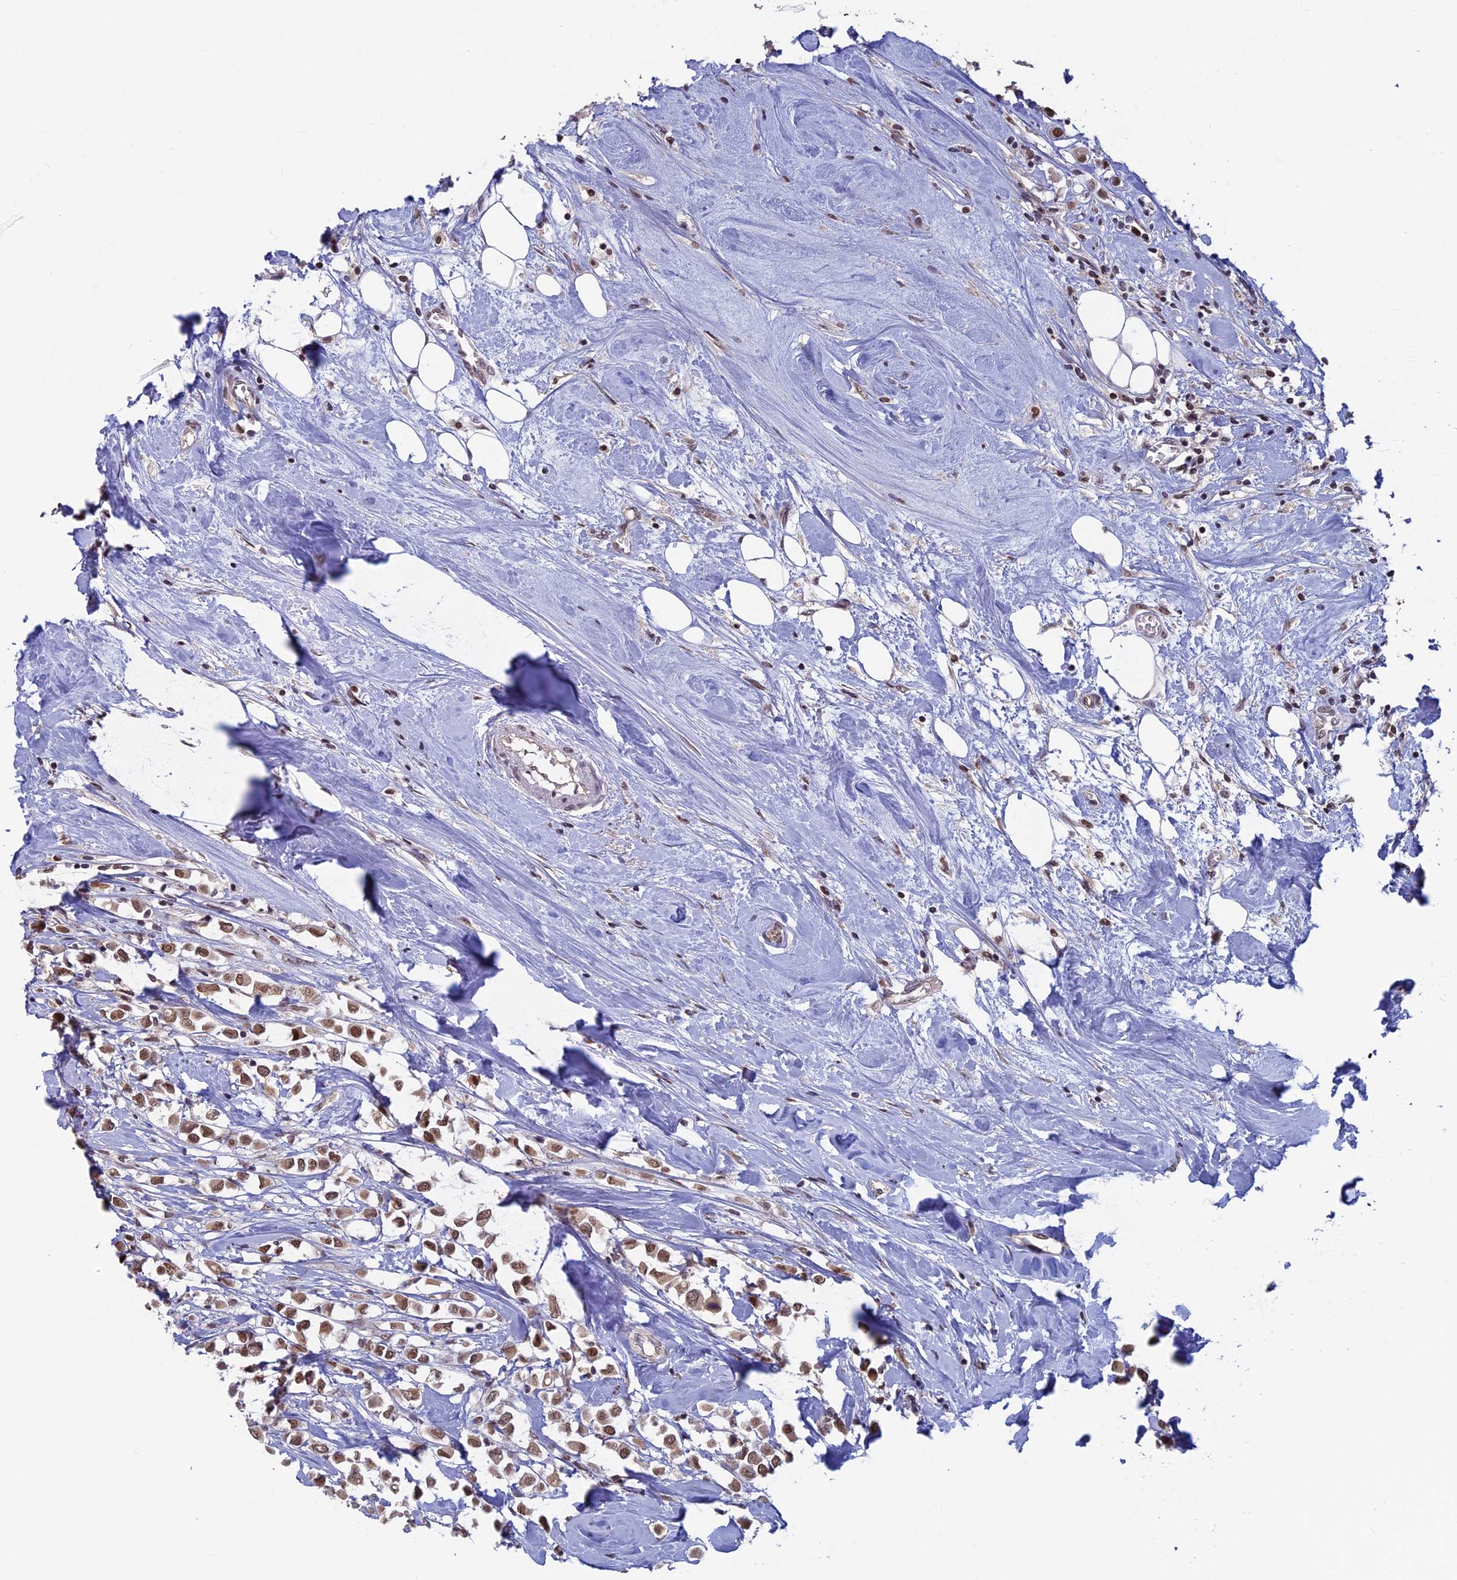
{"staining": {"intensity": "moderate", "quantity": ">75%", "location": "nuclear"}, "tissue": "breast cancer", "cell_type": "Tumor cells", "image_type": "cancer", "snomed": [{"axis": "morphology", "description": "Duct carcinoma"}, {"axis": "topography", "description": "Breast"}], "caption": "Immunohistochemistry histopathology image of neoplastic tissue: breast cancer (infiltrating ductal carcinoma) stained using immunohistochemistry (IHC) displays medium levels of moderate protein expression localized specifically in the nuclear of tumor cells, appearing as a nuclear brown color.", "gene": "SPIRE1", "patient": {"sex": "female", "age": 61}}